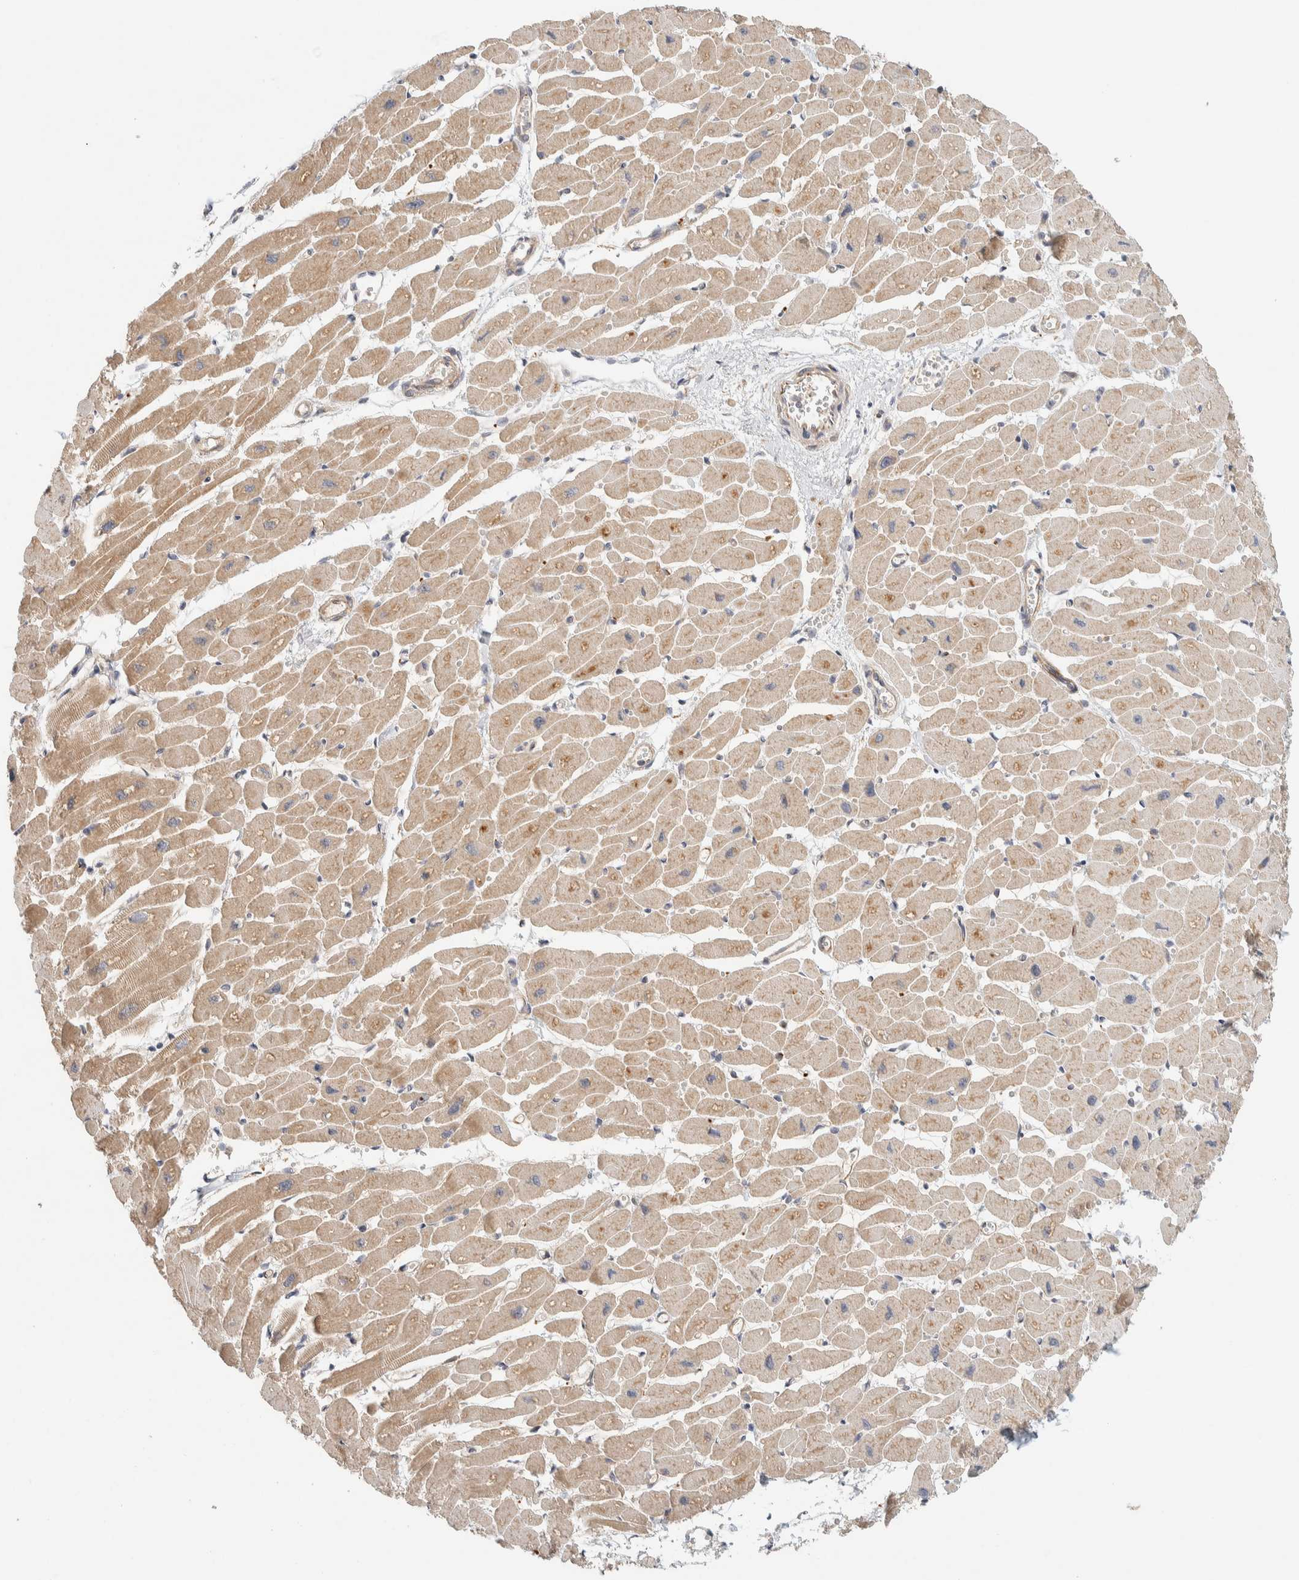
{"staining": {"intensity": "moderate", "quantity": ">75%", "location": "cytoplasmic/membranous"}, "tissue": "heart muscle", "cell_type": "Cardiomyocytes", "image_type": "normal", "snomed": [{"axis": "morphology", "description": "Normal tissue, NOS"}, {"axis": "topography", "description": "Heart"}], "caption": "Cardiomyocytes display medium levels of moderate cytoplasmic/membranous positivity in approximately >75% of cells in unremarkable human heart muscle.", "gene": "KIF9", "patient": {"sex": "female", "age": 54}}